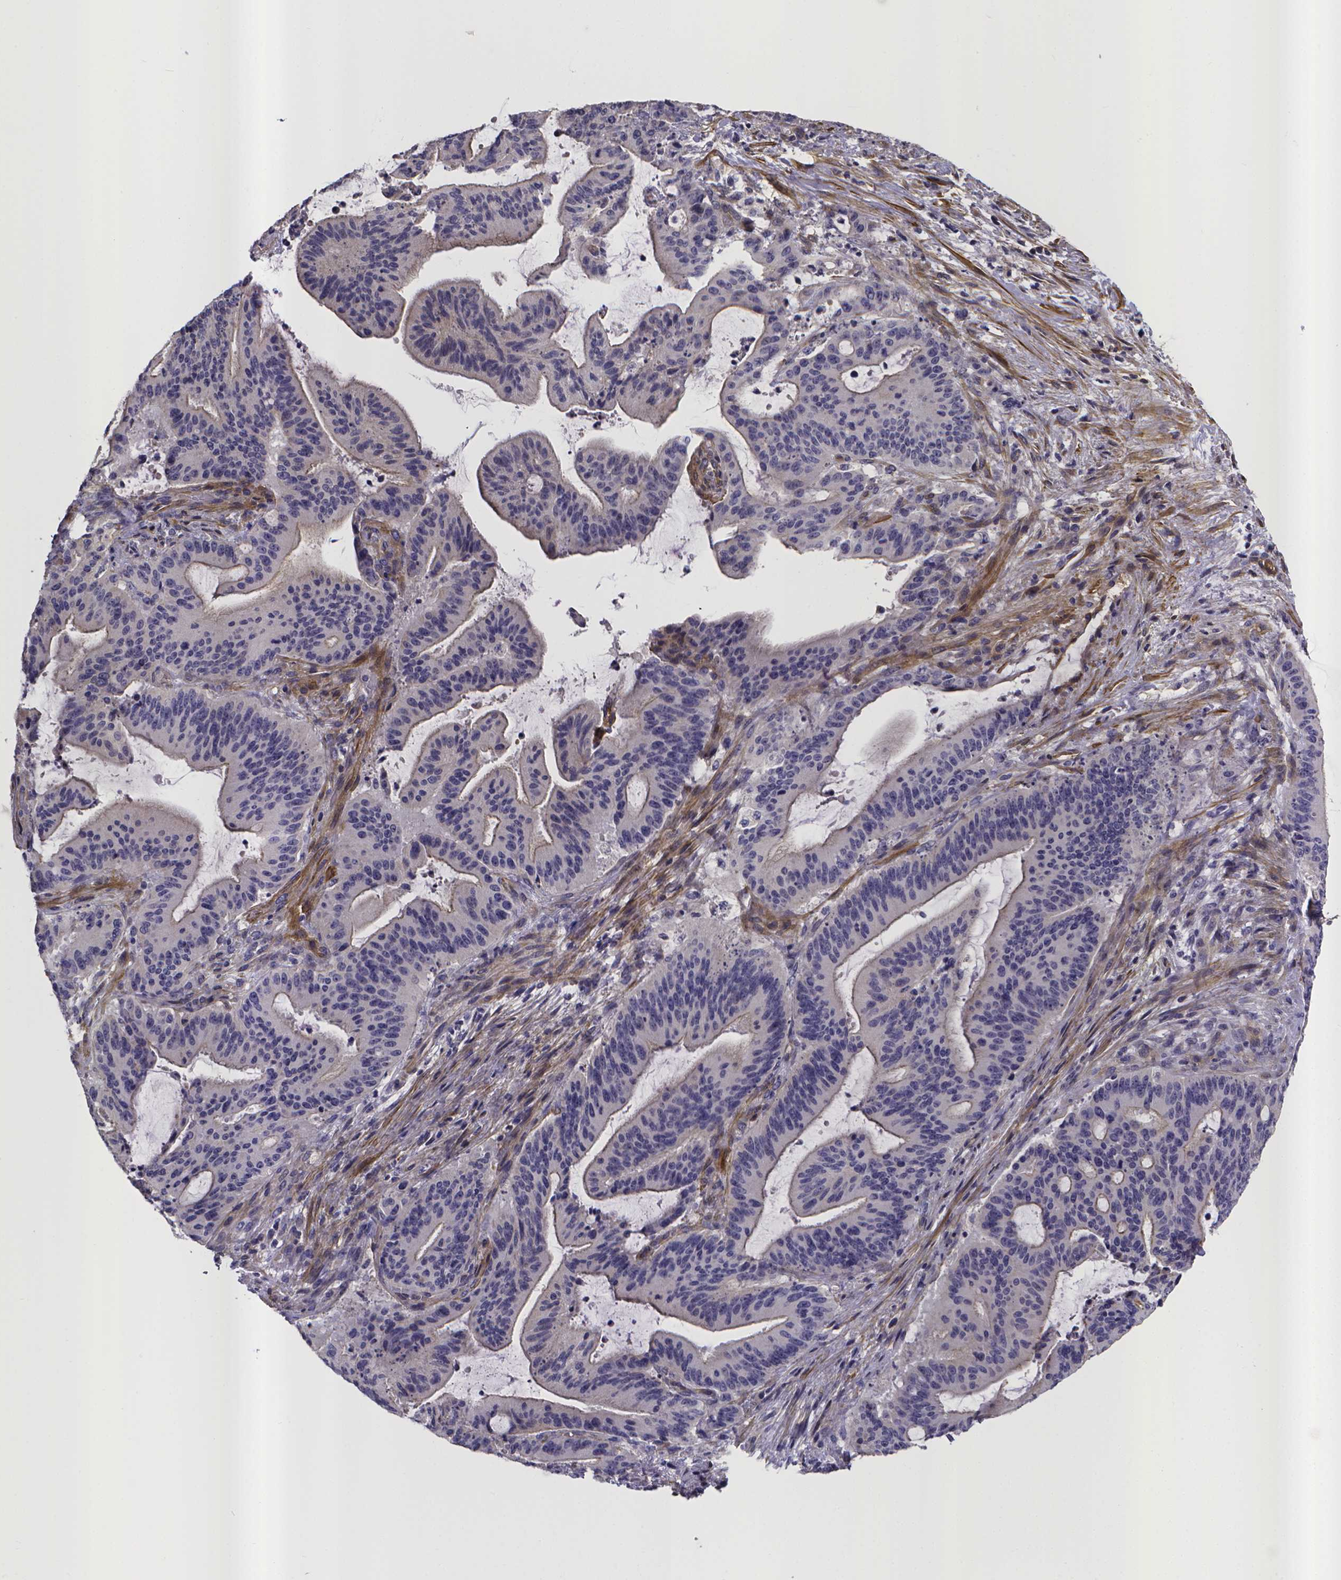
{"staining": {"intensity": "negative", "quantity": "none", "location": "none"}, "tissue": "liver cancer", "cell_type": "Tumor cells", "image_type": "cancer", "snomed": [{"axis": "morphology", "description": "Cholangiocarcinoma"}, {"axis": "topography", "description": "Liver"}], "caption": "An image of liver cholangiocarcinoma stained for a protein displays no brown staining in tumor cells.", "gene": "RERG", "patient": {"sex": "female", "age": 73}}